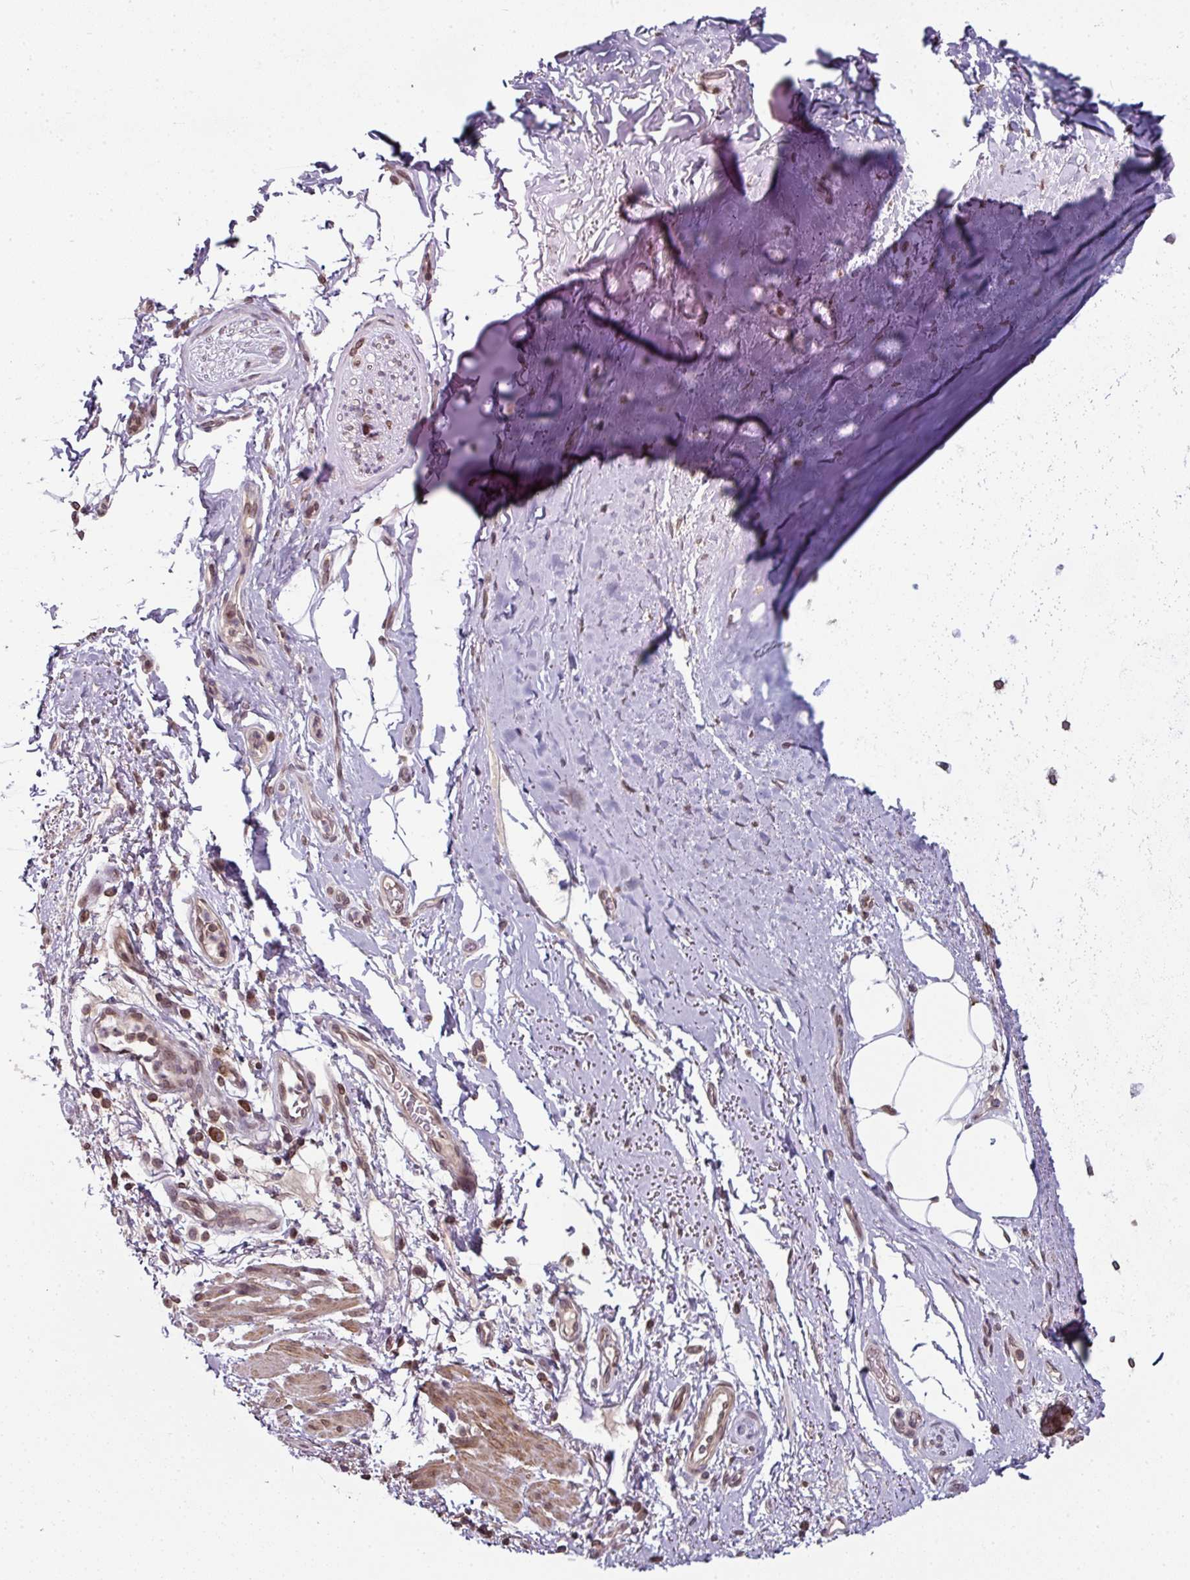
{"staining": {"intensity": "moderate", "quantity": "<25%", "location": "nuclear"}, "tissue": "adipose tissue", "cell_type": "Adipocytes", "image_type": "normal", "snomed": [{"axis": "morphology", "description": "Normal tissue, NOS"}, {"axis": "topography", "description": "Cartilage tissue"}, {"axis": "topography", "description": "Bronchus"}], "caption": "Immunohistochemical staining of benign human adipose tissue exhibits <25% levels of moderate nuclear protein expression in approximately <25% of adipocytes. (Brightfield microscopy of DAB IHC at high magnification).", "gene": "RANGAP1", "patient": {"sex": "female", "age": 72}}